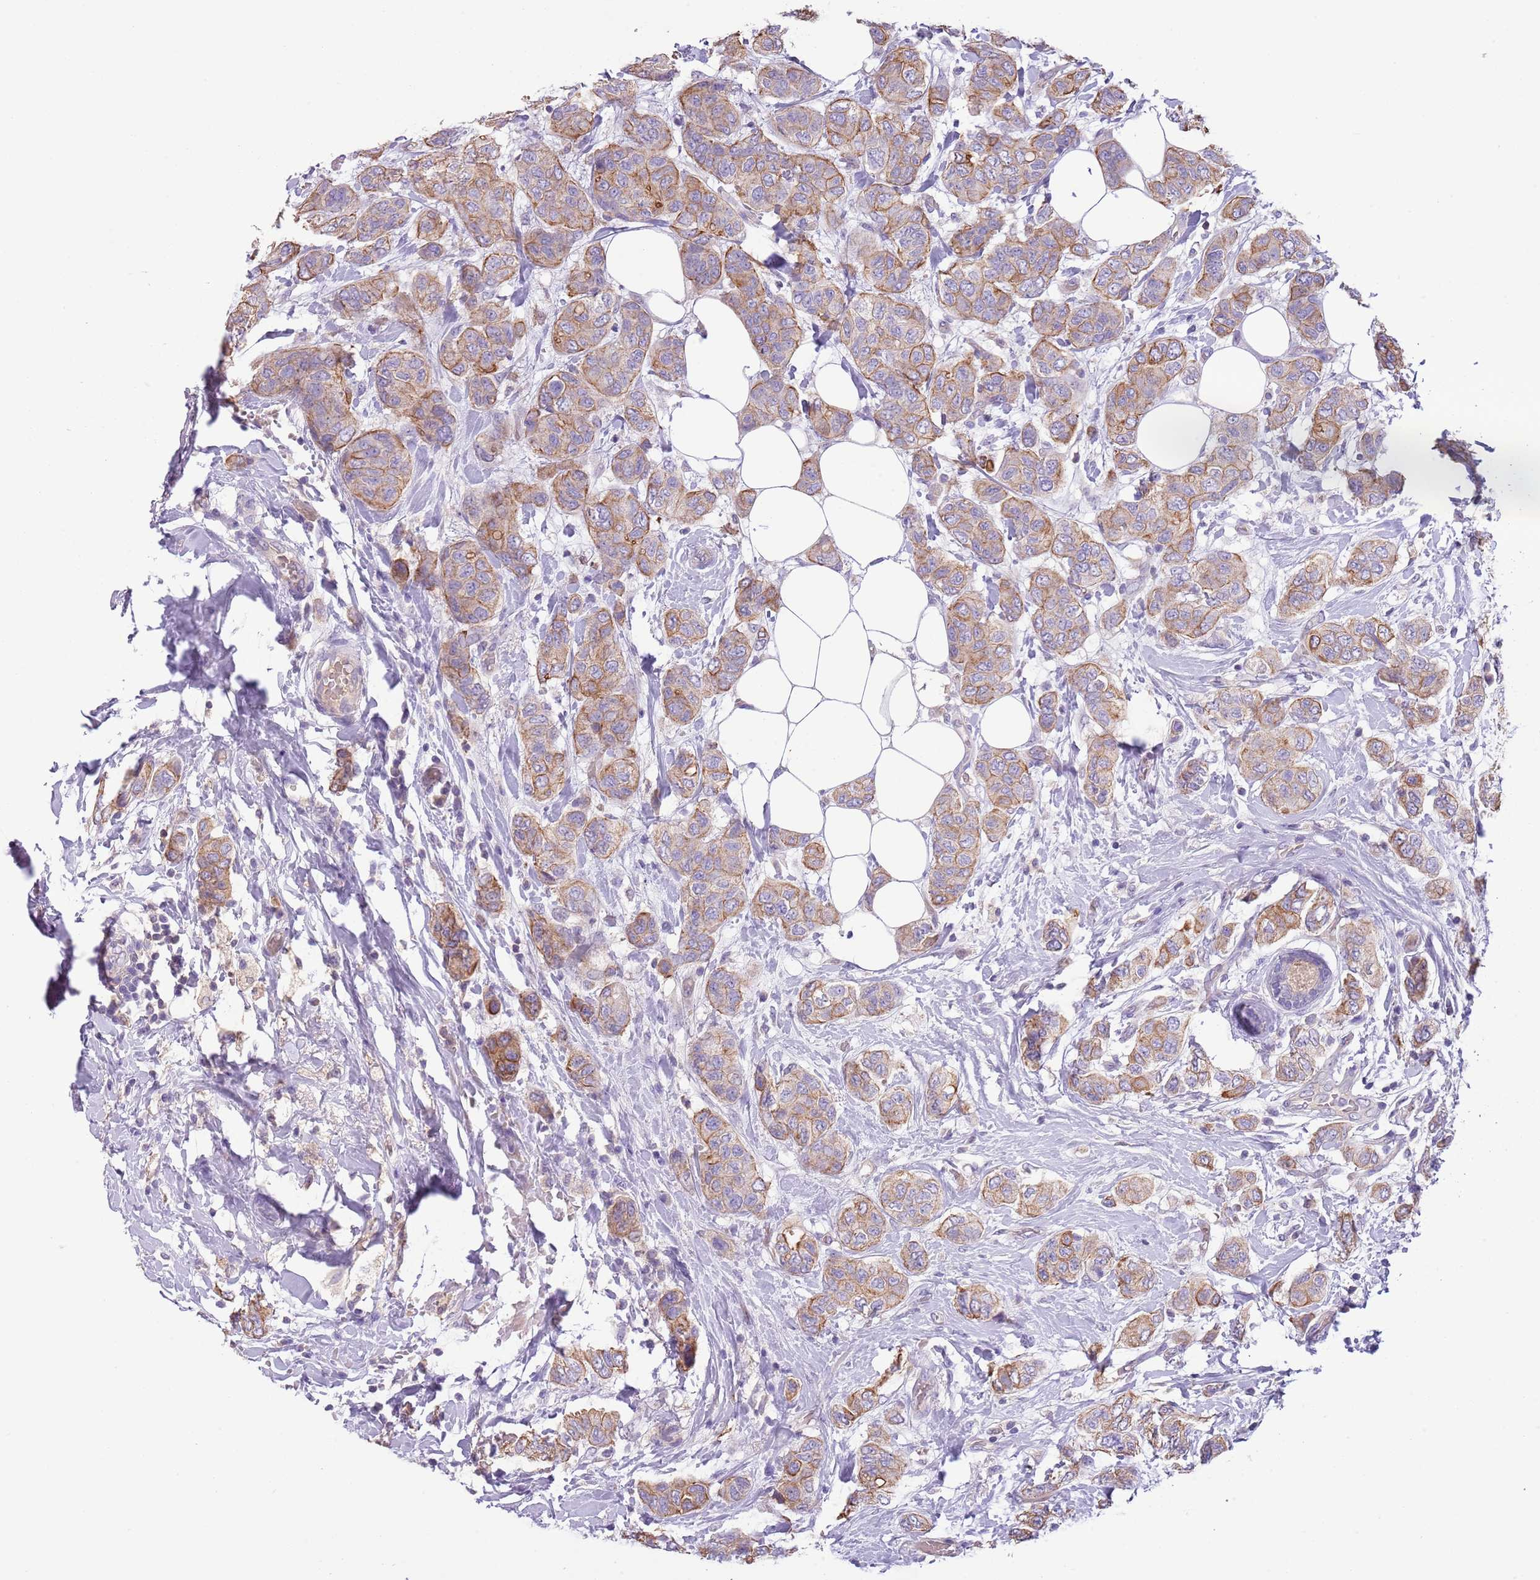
{"staining": {"intensity": "moderate", "quantity": "25%-75%", "location": "cytoplasmic/membranous"}, "tissue": "breast cancer", "cell_type": "Tumor cells", "image_type": "cancer", "snomed": [{"axis": "morphology", "description": "Lobular carcinoma"}, {"axis": "topography", "description": "Breast"}], "caption": "A brown stain labels moderate cytoplasmic/membranous staining of a protein in breast cancer tumor cells.", "gene": "HES3", "patient": {"sex": "female", "age": 51}}